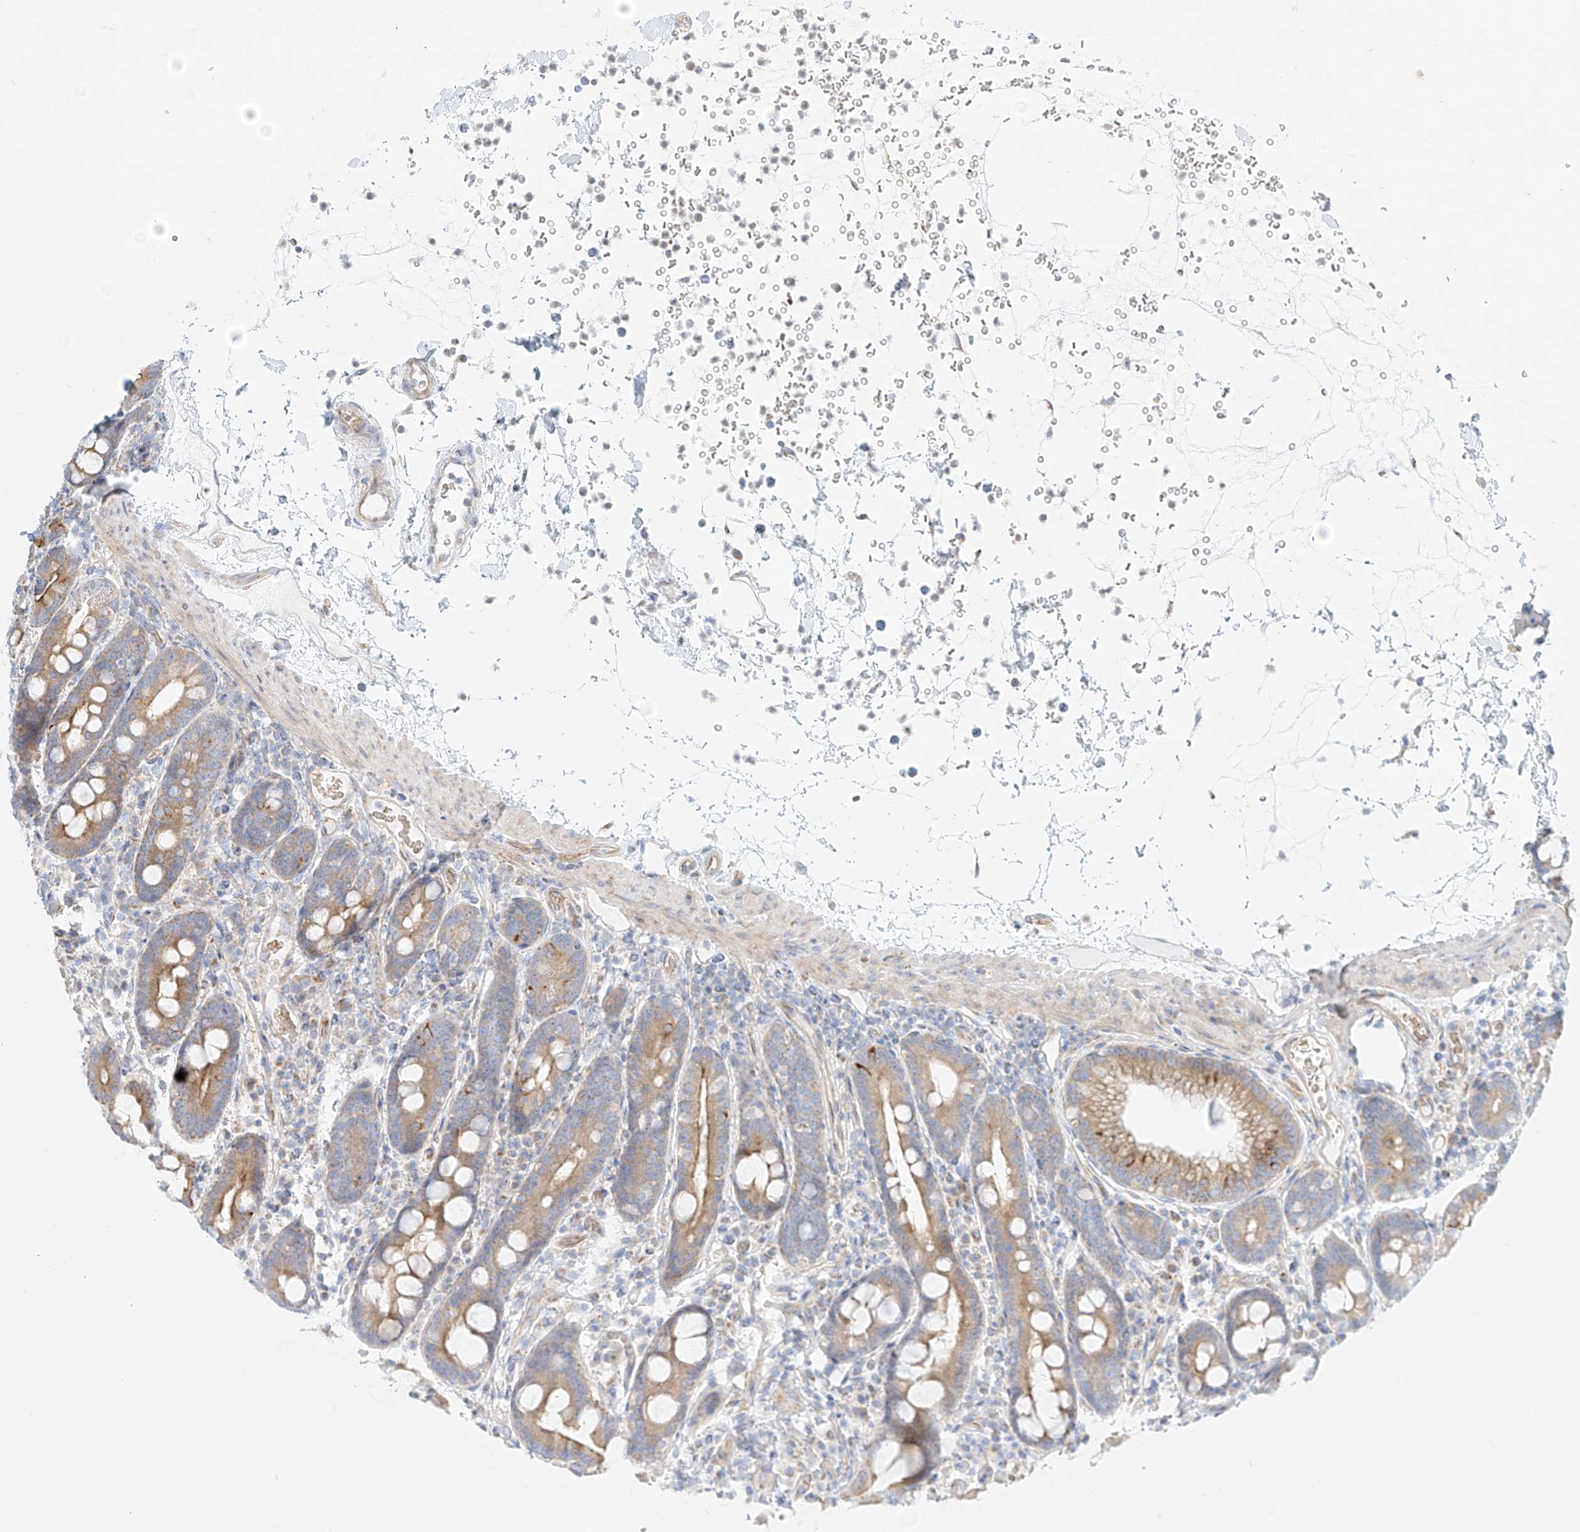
{"staining": {"intensity": "strong", "quantity": "<25%", "location": "cytoplasmic/membranous"}, "tissue": "duodenum", "cell_type": "Glandular cells", "image_type": "normal", "snomed": [{"axis": "morphology", "description": "Normal tissue, NOS"}, {"axis": "topography", "description": "Duodenum"}], "caption": "Immunohistochemistry (IHC) micrograph of normal duodenum: duodenum stained using immunohistochemistry (IHC) displays medium levels of strong protein expression localized specifically in the cytoplasmic/membranous of glandular cells, appearing as a cytoplasmic/membranous brown color.", "gene": "EIPR1", "patient": {"sex": "male", "age": 54}}